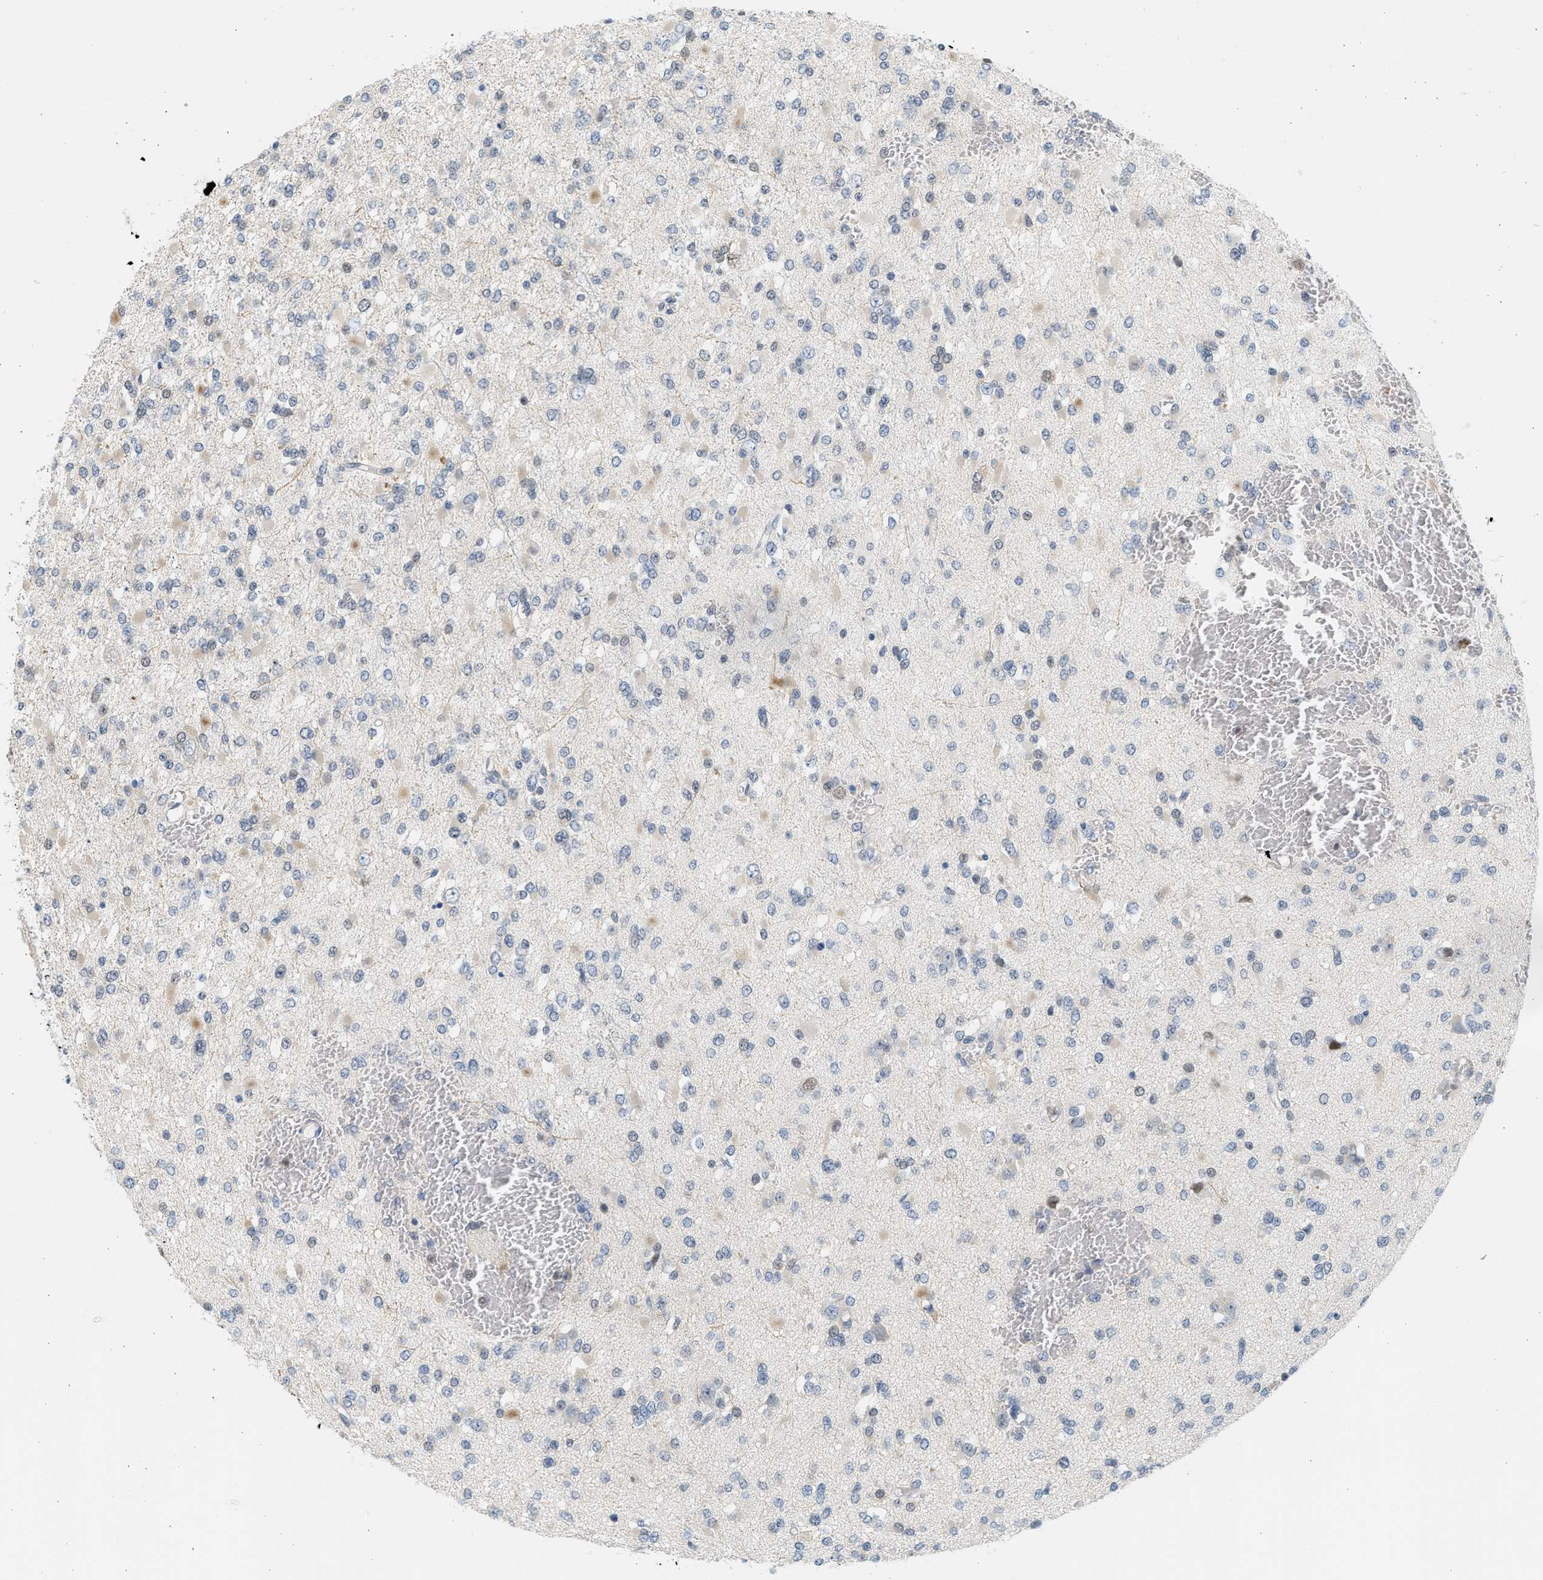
{"staining": {"intensity": "weak", "quantity": "<25%", "location": "nuclear"}, "tissue": "glioma", "cell_type": "Tumor cells", "image_type": "cancer", "snomed": [{"axis": "morphology", "description": "Glioma, malignant, Low grade"}, {"axis": "topography", "description": "Brain"}], "caption": "There is no significant positivity in tumor cells of glioma.", "gene": "HIPK1", "patient": {"sex": "female", "age": 22}}